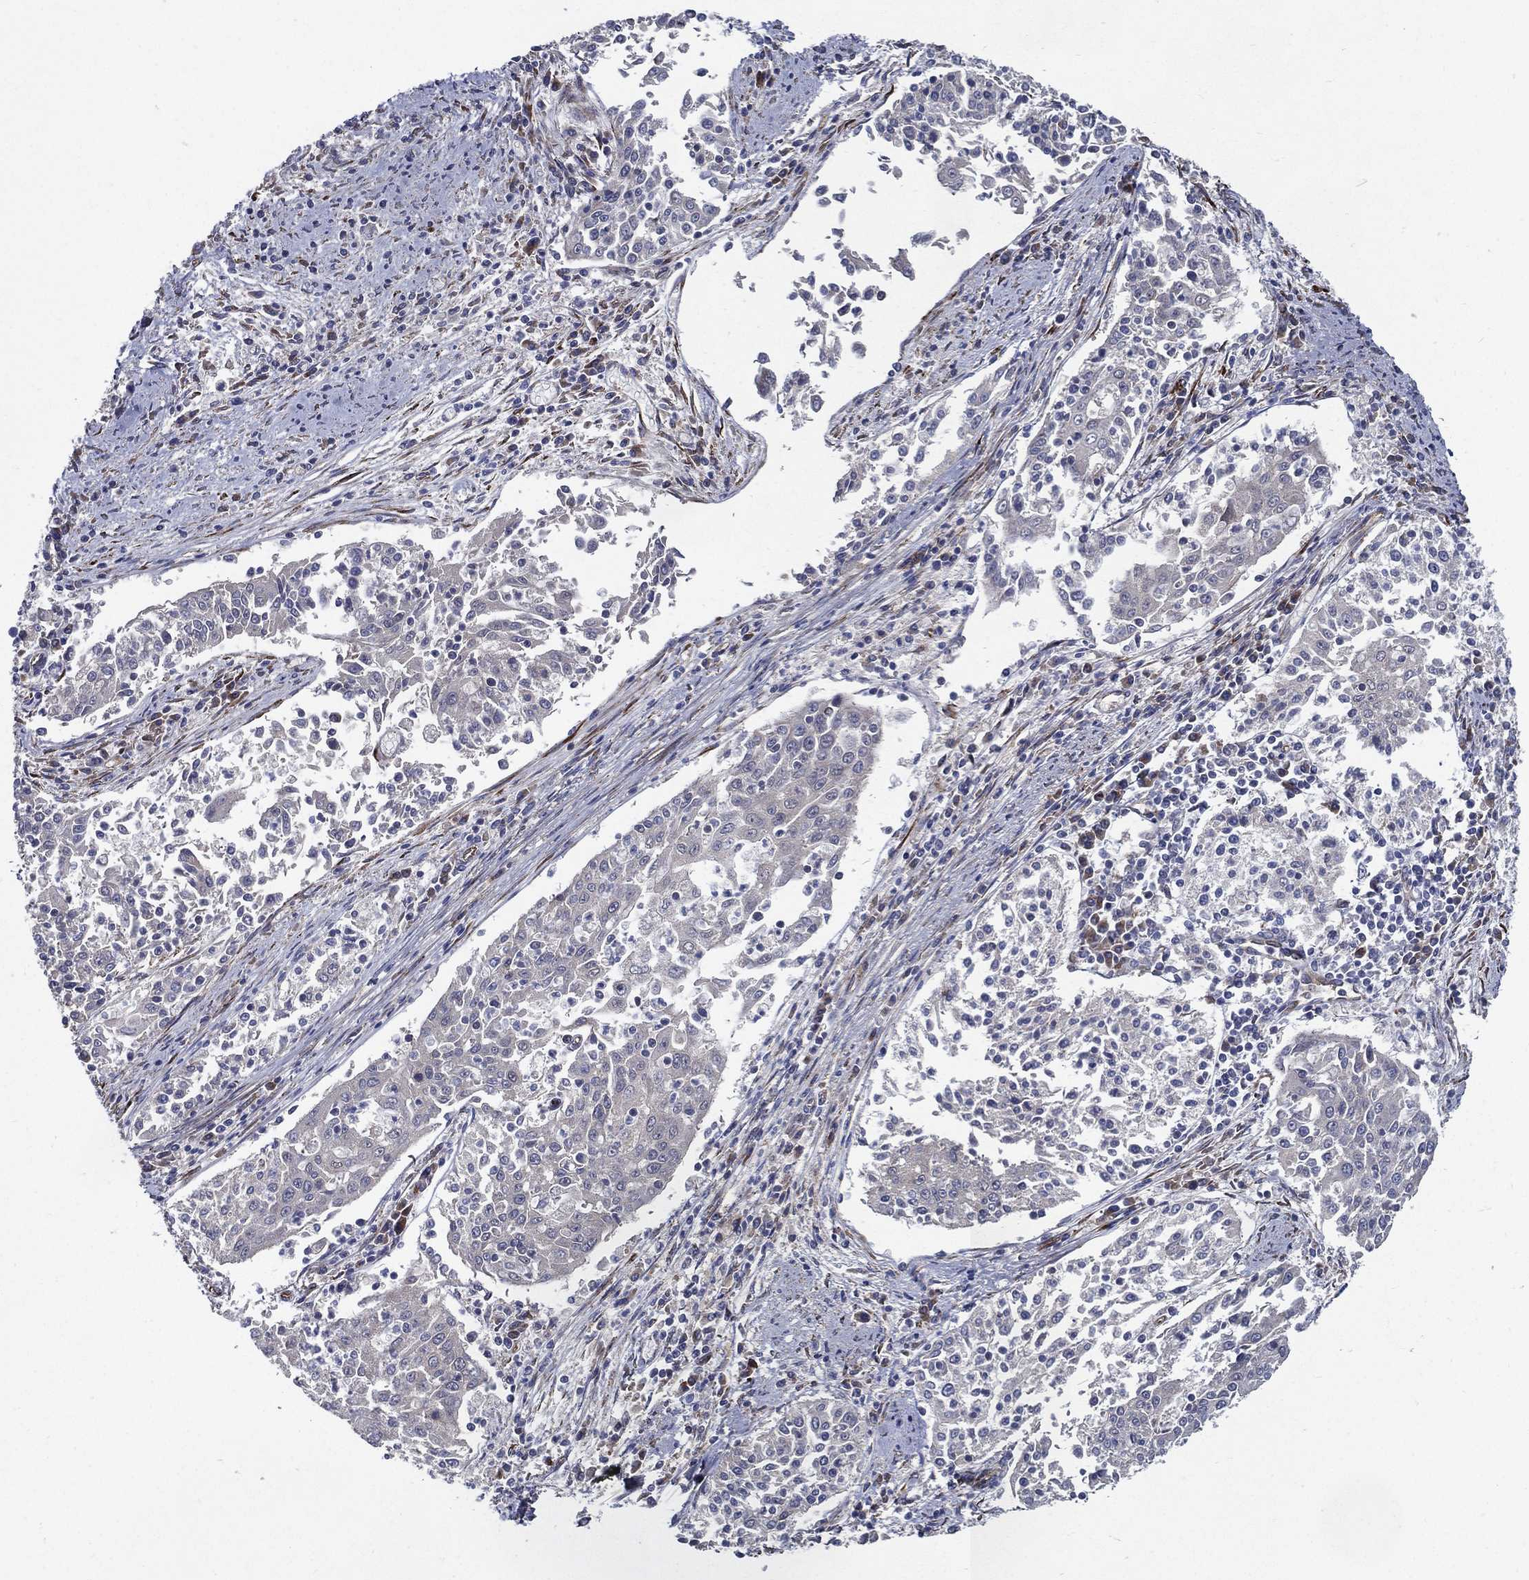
{"staining": {"intensity": "negative", "quantity": "none", "location": "none"}, "tissue": "cervical cancer", "cell_type": "Tumor cells", "image_type": "cancer", "snomed": [{"axis": "morphology", "description": "Squamous cell carcinoma, NOS"}, {"axis": "topography", "description": "Cervix"}], "caption": "Immunohistochemistry micrograph of cervical squamous cell carcinoma stained for a protein (brown), which displays no expression in tumor cells.", "gene": "ARHGAP11A", "patient": {"sex": "female", "age": 41}}